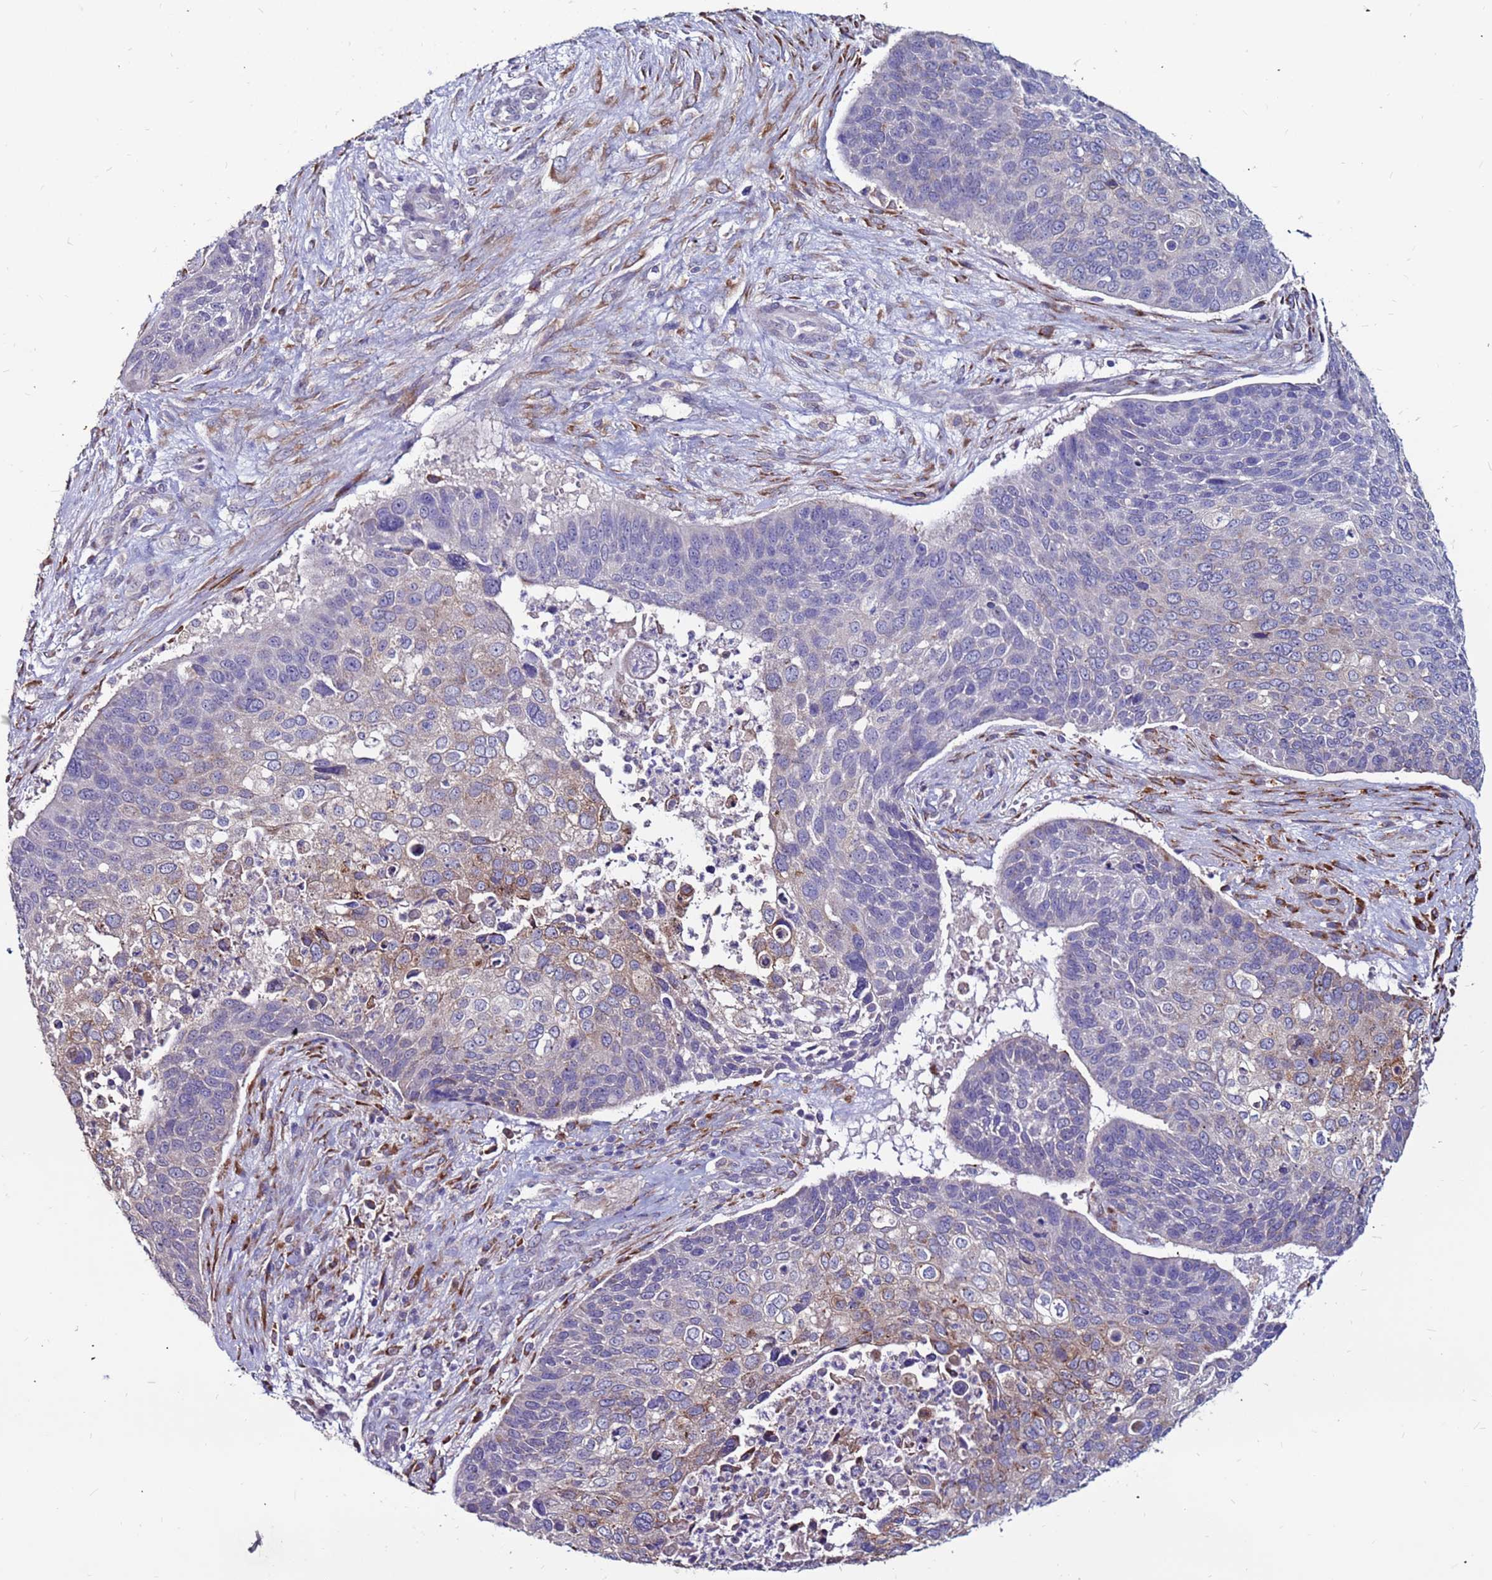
{"staining": {"intensity": "moderate", "quantity": "<25%", "location": "cytoplasmic/membranous"}, "tissue": "skin cancer", "cell_type": "Tumor cells", "image_type": "cancer", "snomed": [{"axis": "morphology", "description": "Basal cell carcinoma"}, {"axis": "topography", "description": "Skin"}], "caption": "Basal cell carcinoma (skin) stained with IHC exhibits moderate cytoplasmic/membranous positivity in approximately <25% of tumor cells. Using DAB (3,3'-diaminobenzidine) (brown) and hematoxylin (blue) stains, captured at high magnification using brightfield microscopy.", "gene": "SLC44A3", "patient": {"sex": "female", "age": 74}}